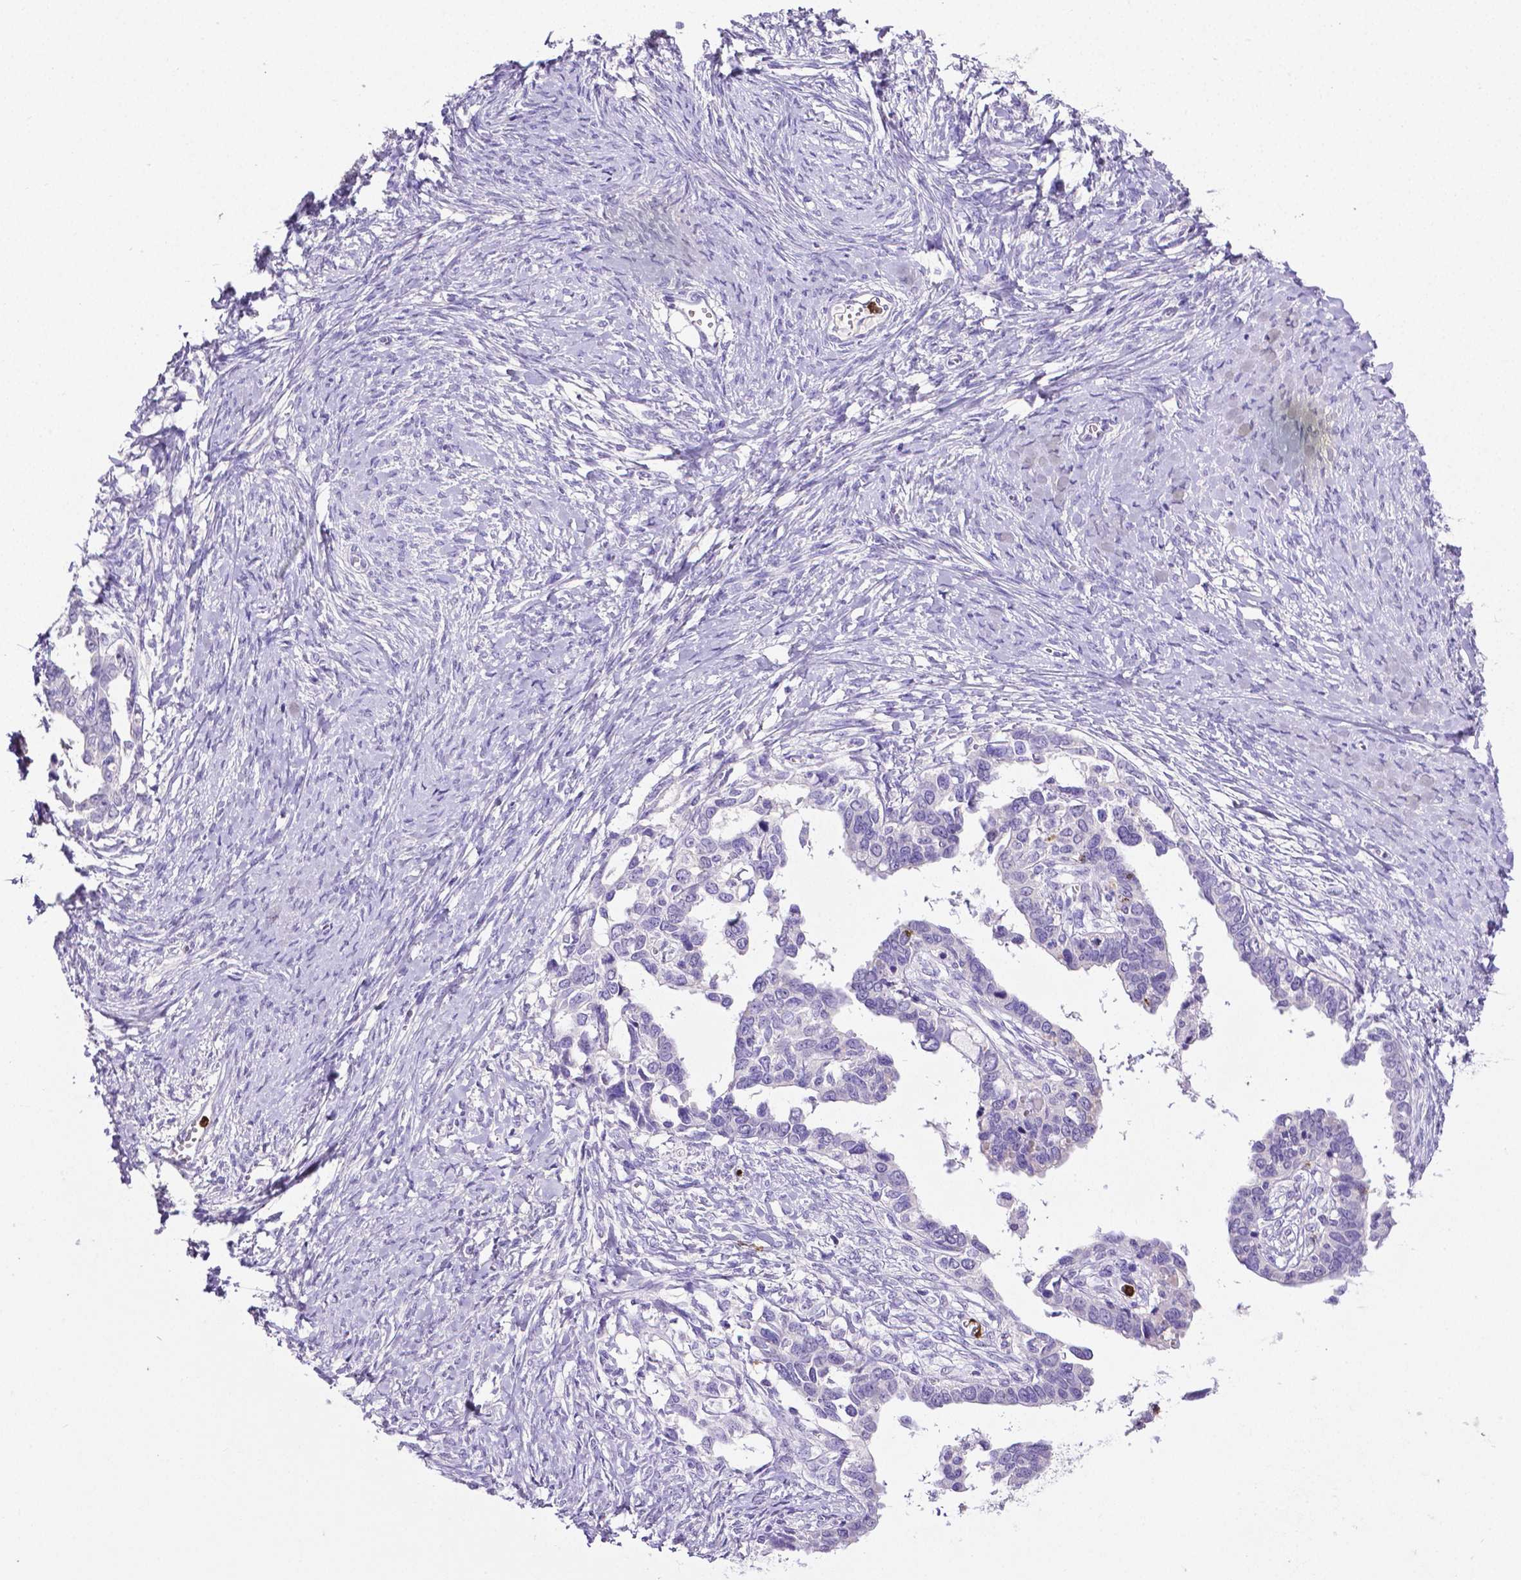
{"staining": {"intensity": "negative", "quantity": "none", "location": "none"}, "tissue": "ovarian cancer", "cell_type": "Tumor cells", "image_type": "cancer", "snomed": [{"axis": "morphology", "description": "Cystadenocarcinoma, serous, NOS"}, {"axis": "topography", "description": "Ovary"}], "caption": "Immunohistochemical staining of human serous cystadenocarcinoma (ovarian) displays no significant positivity in tumor cells.", "gene": "MMP9", "patient": {"sex": "female", "age": 69}}